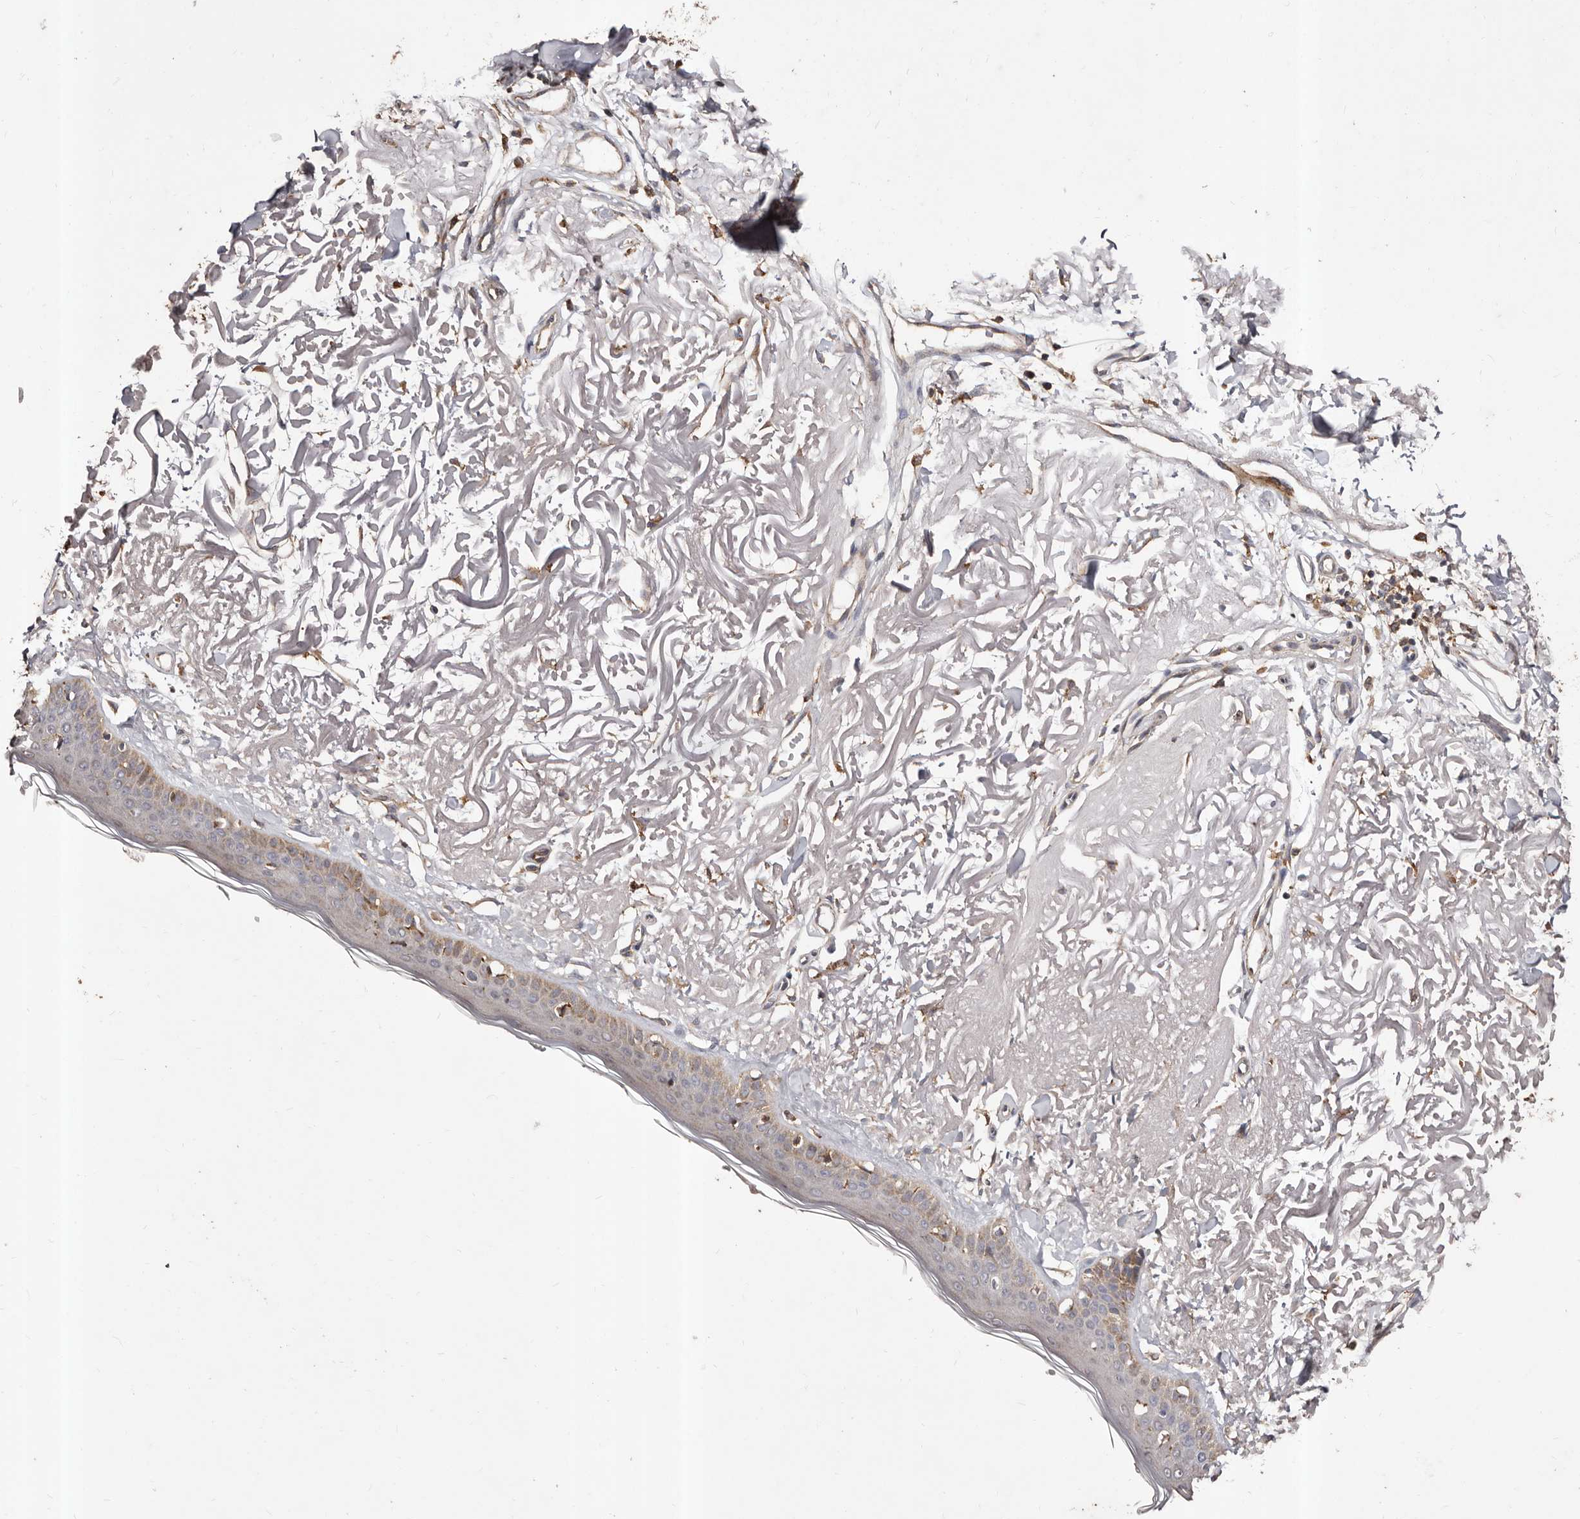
{"staining": {"intensity": "moderate", "quantity": ">75%", "location": "cytoplasmic/membranous"}, "tissue": "skin", "cell_type": "Fibroblasts", "image_type": "normal", "snomed": [{"axis": "morphology", "description": "Normal tissue, NOS"}, {"axis": "topography", "description": "Skin"}, {"axis": "topography", "description": "Skeletal muscle"}], "caption": "There is medium levels of moderate cytoplasmic/membranous staining in fibroblasts of unremarkable skin, as demonstrated by immunohistochemical staining (brown color).", "gene": "STEAP2", "patient": {"sex": "male", "age": 83}}